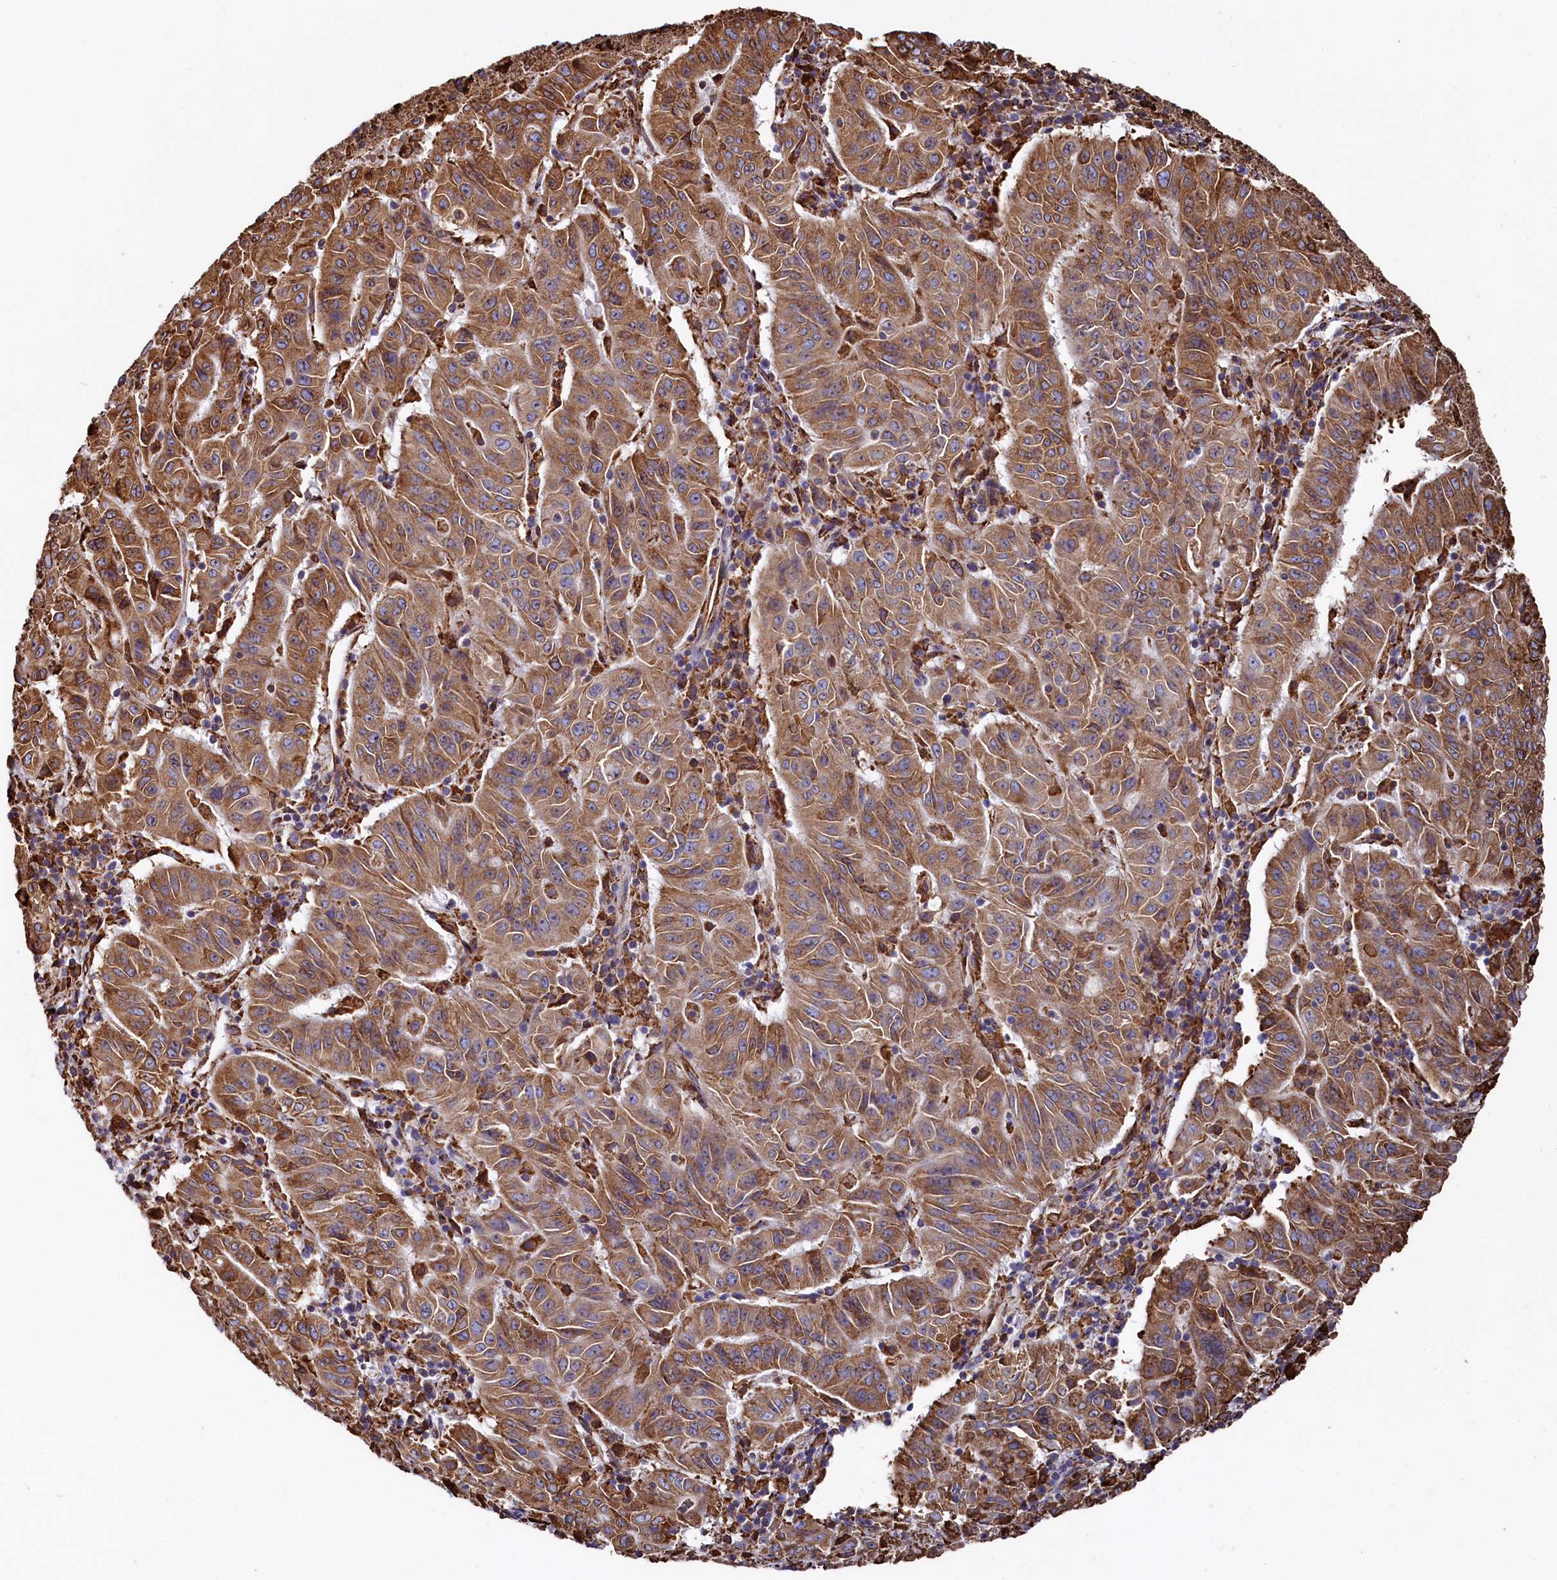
{"staining": {"intensity": "moderate", "quantity": ">75%", "location": "cytoplasmic/membranous"}, "tissue": "pancreatic cancer", "cell_type": "Tumor cells", "image_type": "cancer", "snomed": [{"axis": "morphology", "description": "Adenocarcinoma, NOS"}, {"axis": "topography", "description": "Pancreas"}], "caption": "Protein expression analysis of human pancreatic cancer reveals moderate cytoplasmic/membranous expression in approximately >75% of tumor cells. The protein is stained brown, and the nuclei are stained in blue (DAB (3,3'-diaminobenzidine) IHC with brightfield microscopy, high magnification).", "gene": "NEURL1B", "patient": {"sex": "male", "age": 63}}